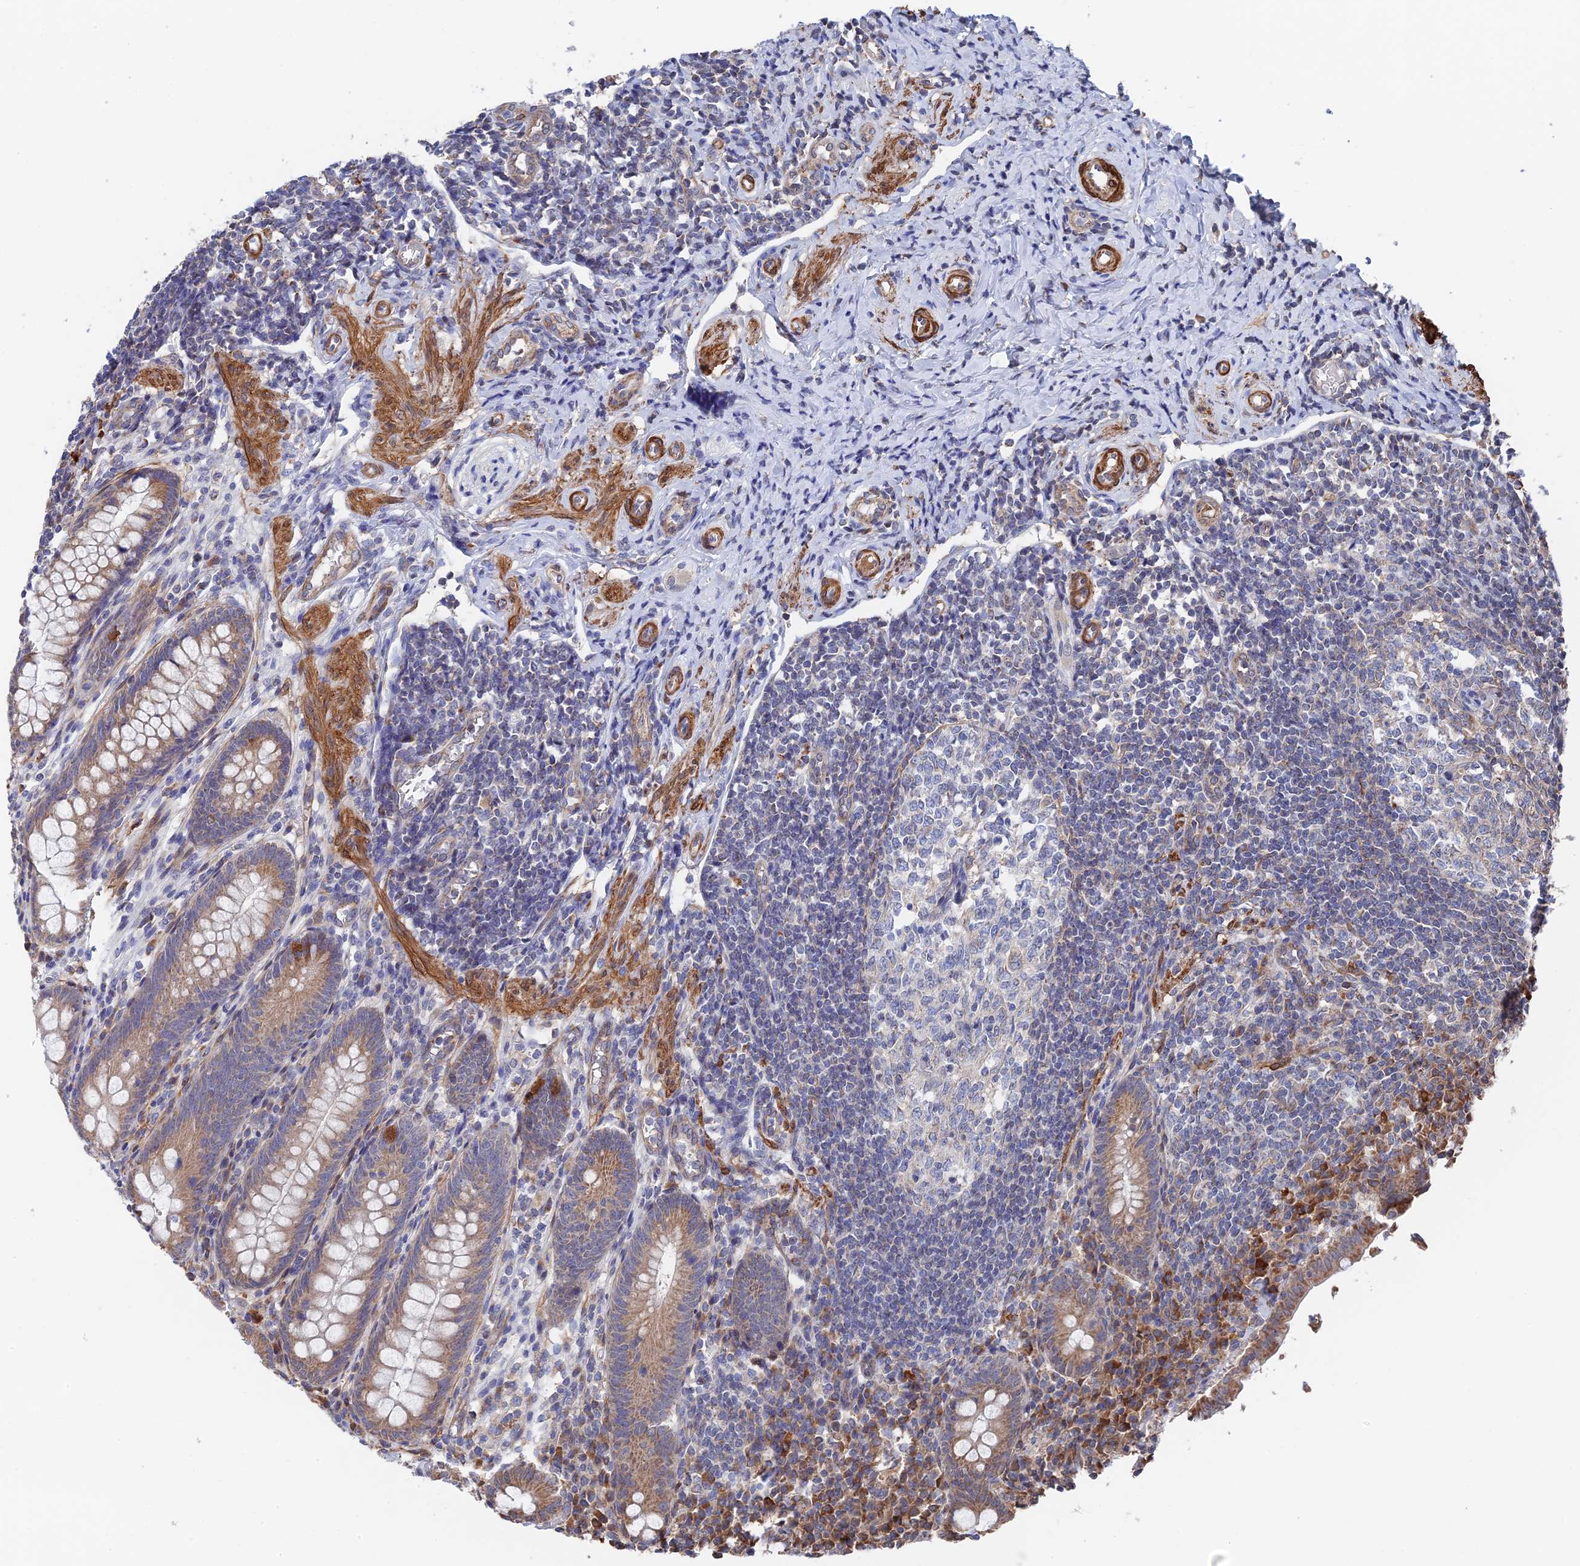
{"staining": {"intensity": "moderate", "quantity": ">75%", "location": "cytoplasmic/membranous"}, "tissue": "appendix", "cell_type": "Glandular cells", "image_type": "normal", "snomed": [{"axis": "morphology", "description": "Normal tissue, NOS"}, {"axis": "topography", "description": "Appendix"}], "caption": "Protein staining by IHC exhibits moderate cytoplasmic/membranous positivity in approximately >75% of glandular cells in unremarkable appendix. (Stains: DAB in brown, nuclei in blue, Microscopy: brightfield microscopy at high magnification).", "gene": "ZNF320", "patient": {"sex": "female", "age": 33}}